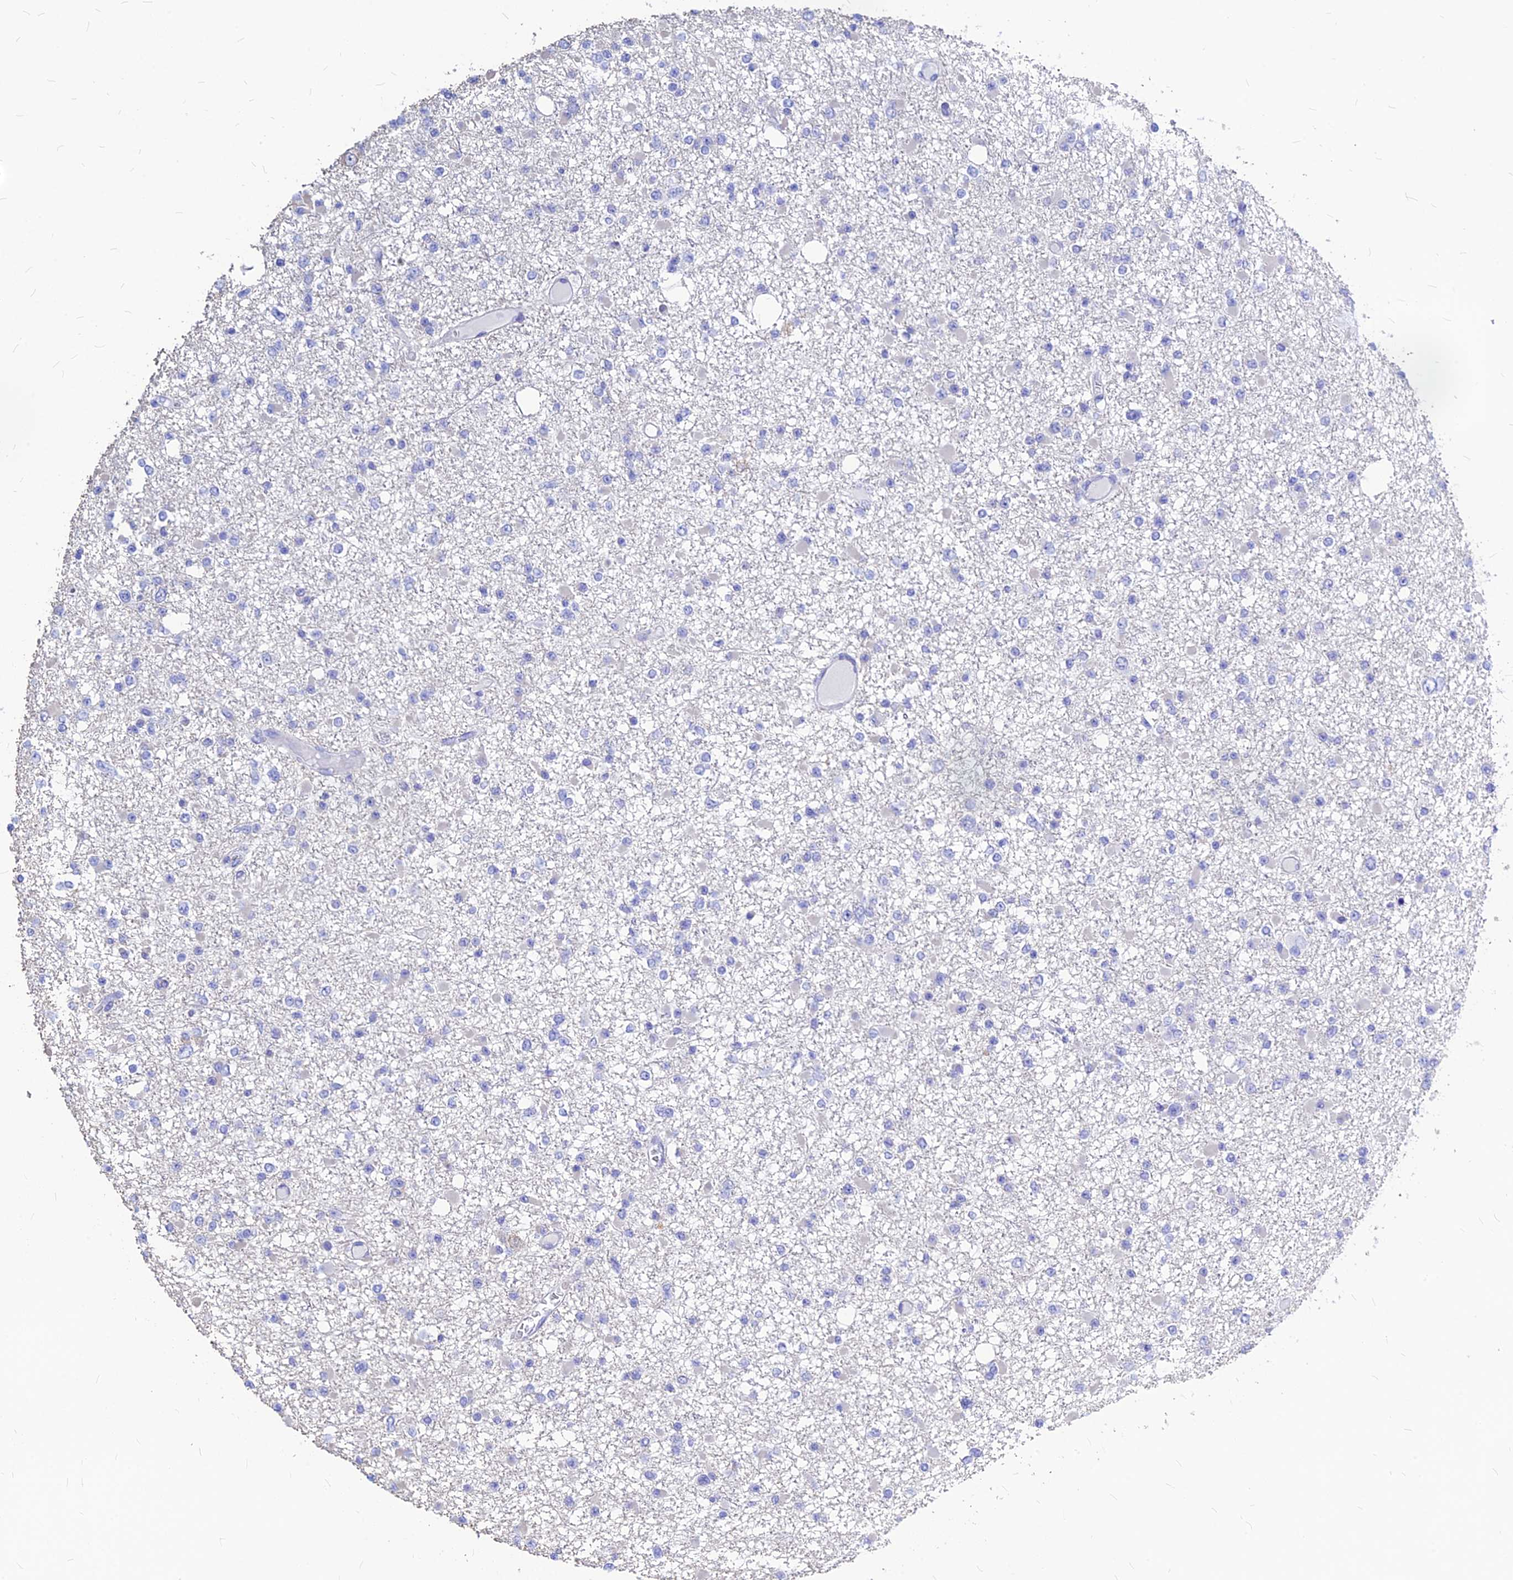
{"staining": {"intensity": "negative", "quantity": "none", "location": "none"}, "tissue": "glioma", "cell_type": "Tumor cells", "image_type": "cancer", "snomed": [{"axis": "morphology", "description": "Glioma, malignant, Low grade"}, {"axis": "topography", "description": "Brain"}], "caption": "An immunohistochemistry micrograph of glioma is shown. There is no staining in tumor cells of glioma.", "gene": "CNOT6", "patient": {"sex": "female", "age": 22}}